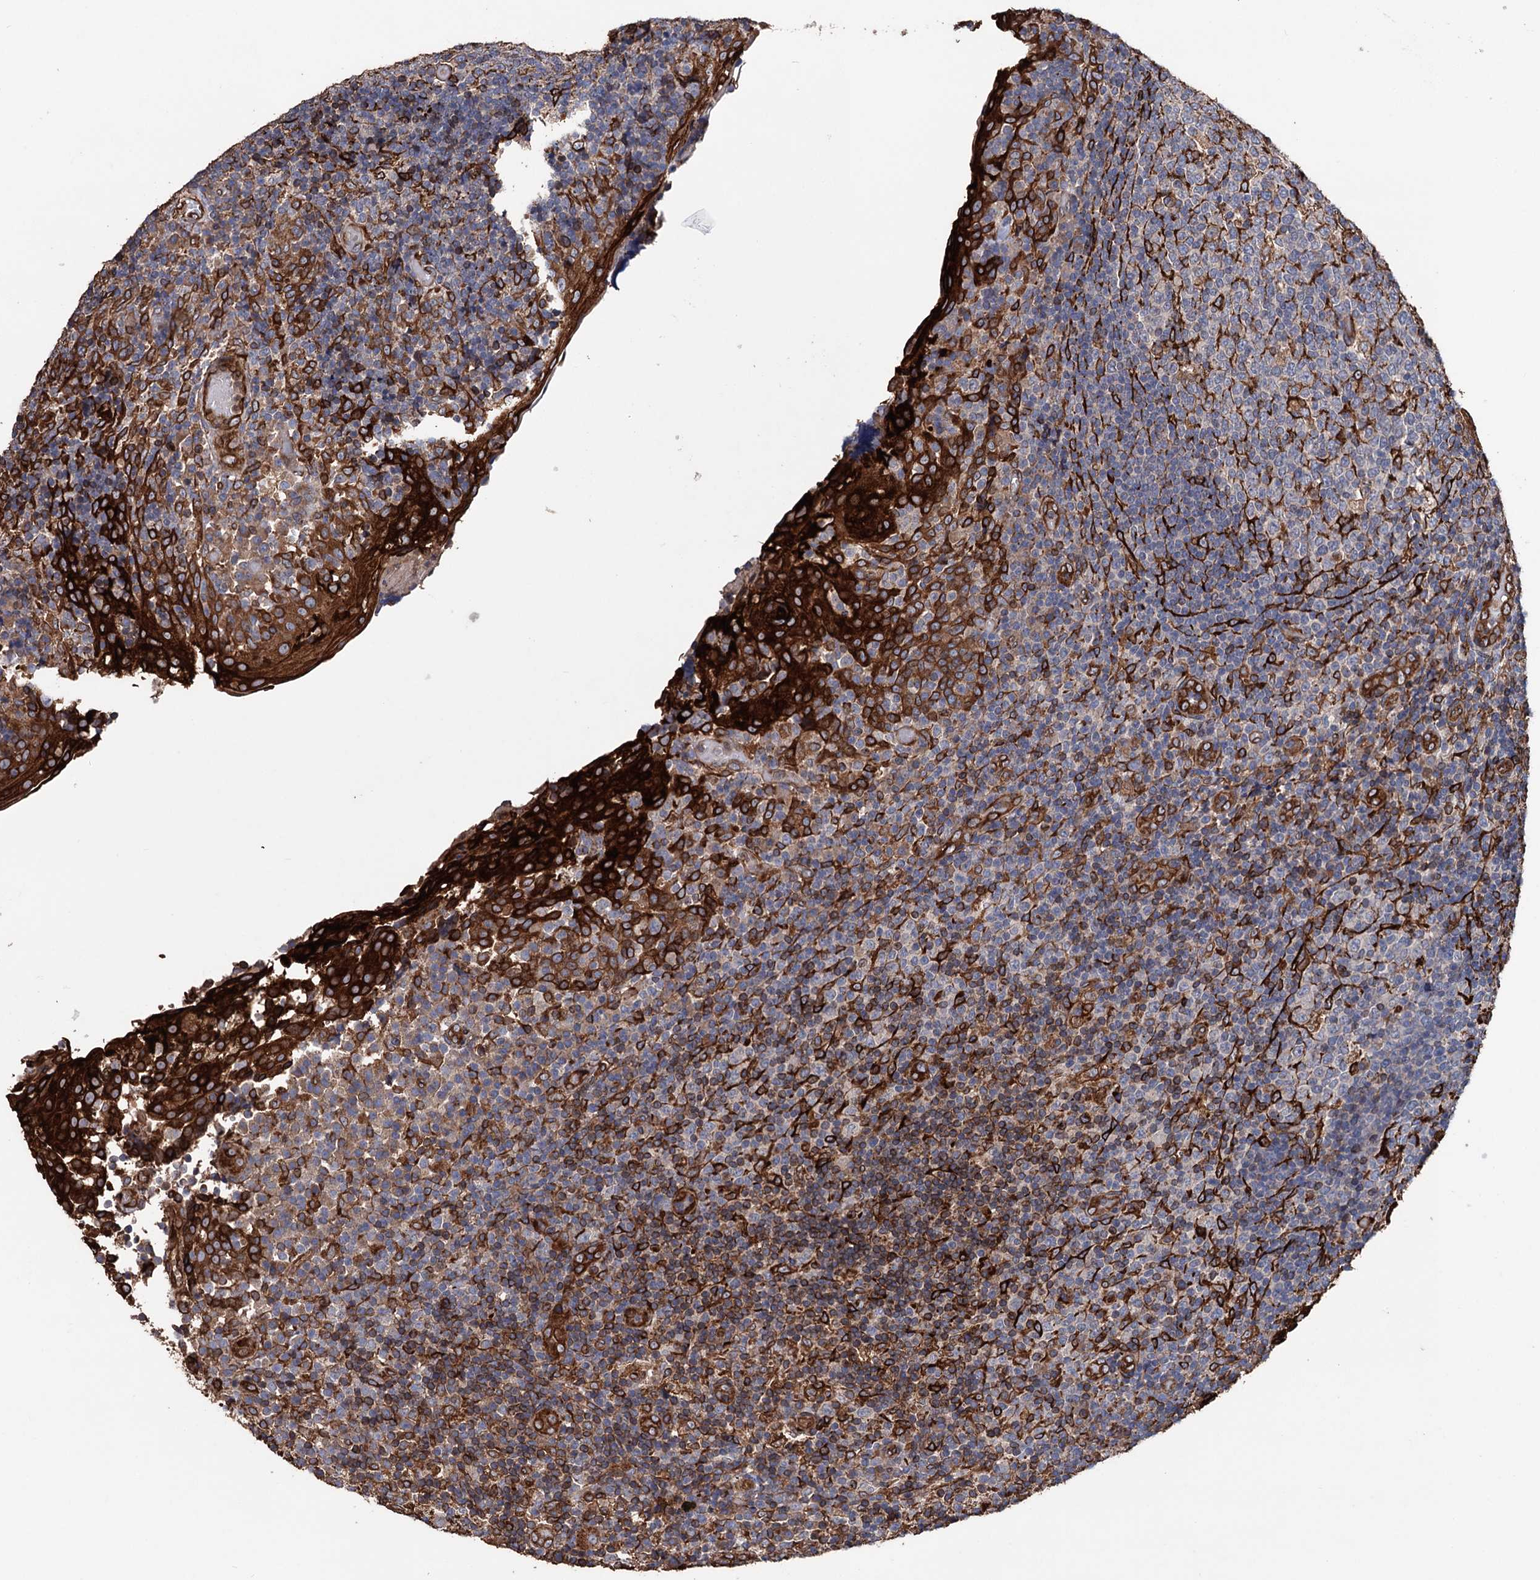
{"staining": {"intensity": "moderate", "quantity": "<25%", "location": "cytoplasmic/membranous"}, "tissue": "tonsil", "cell_type": "Germinal center cells", "image_type": "normal", "snomed": [{"axis": "morphology", "description": "Normal tissue, NOS"}, {"axis": "topography", "description": "Tonsil"}], "caption": "Moderate cytoplasmic/membranous protein staining is present in approximately <25% of germinal center cells in tonsil. The staining was performed using DAB (3,3'-diaminobenzidine) to visualize the protein expression in brown, while the nuclei were stained in blue with hematoxylin (Magnification: 20x).", "gene": "STING1", "patient": {"sex": "female", "age": 19}}